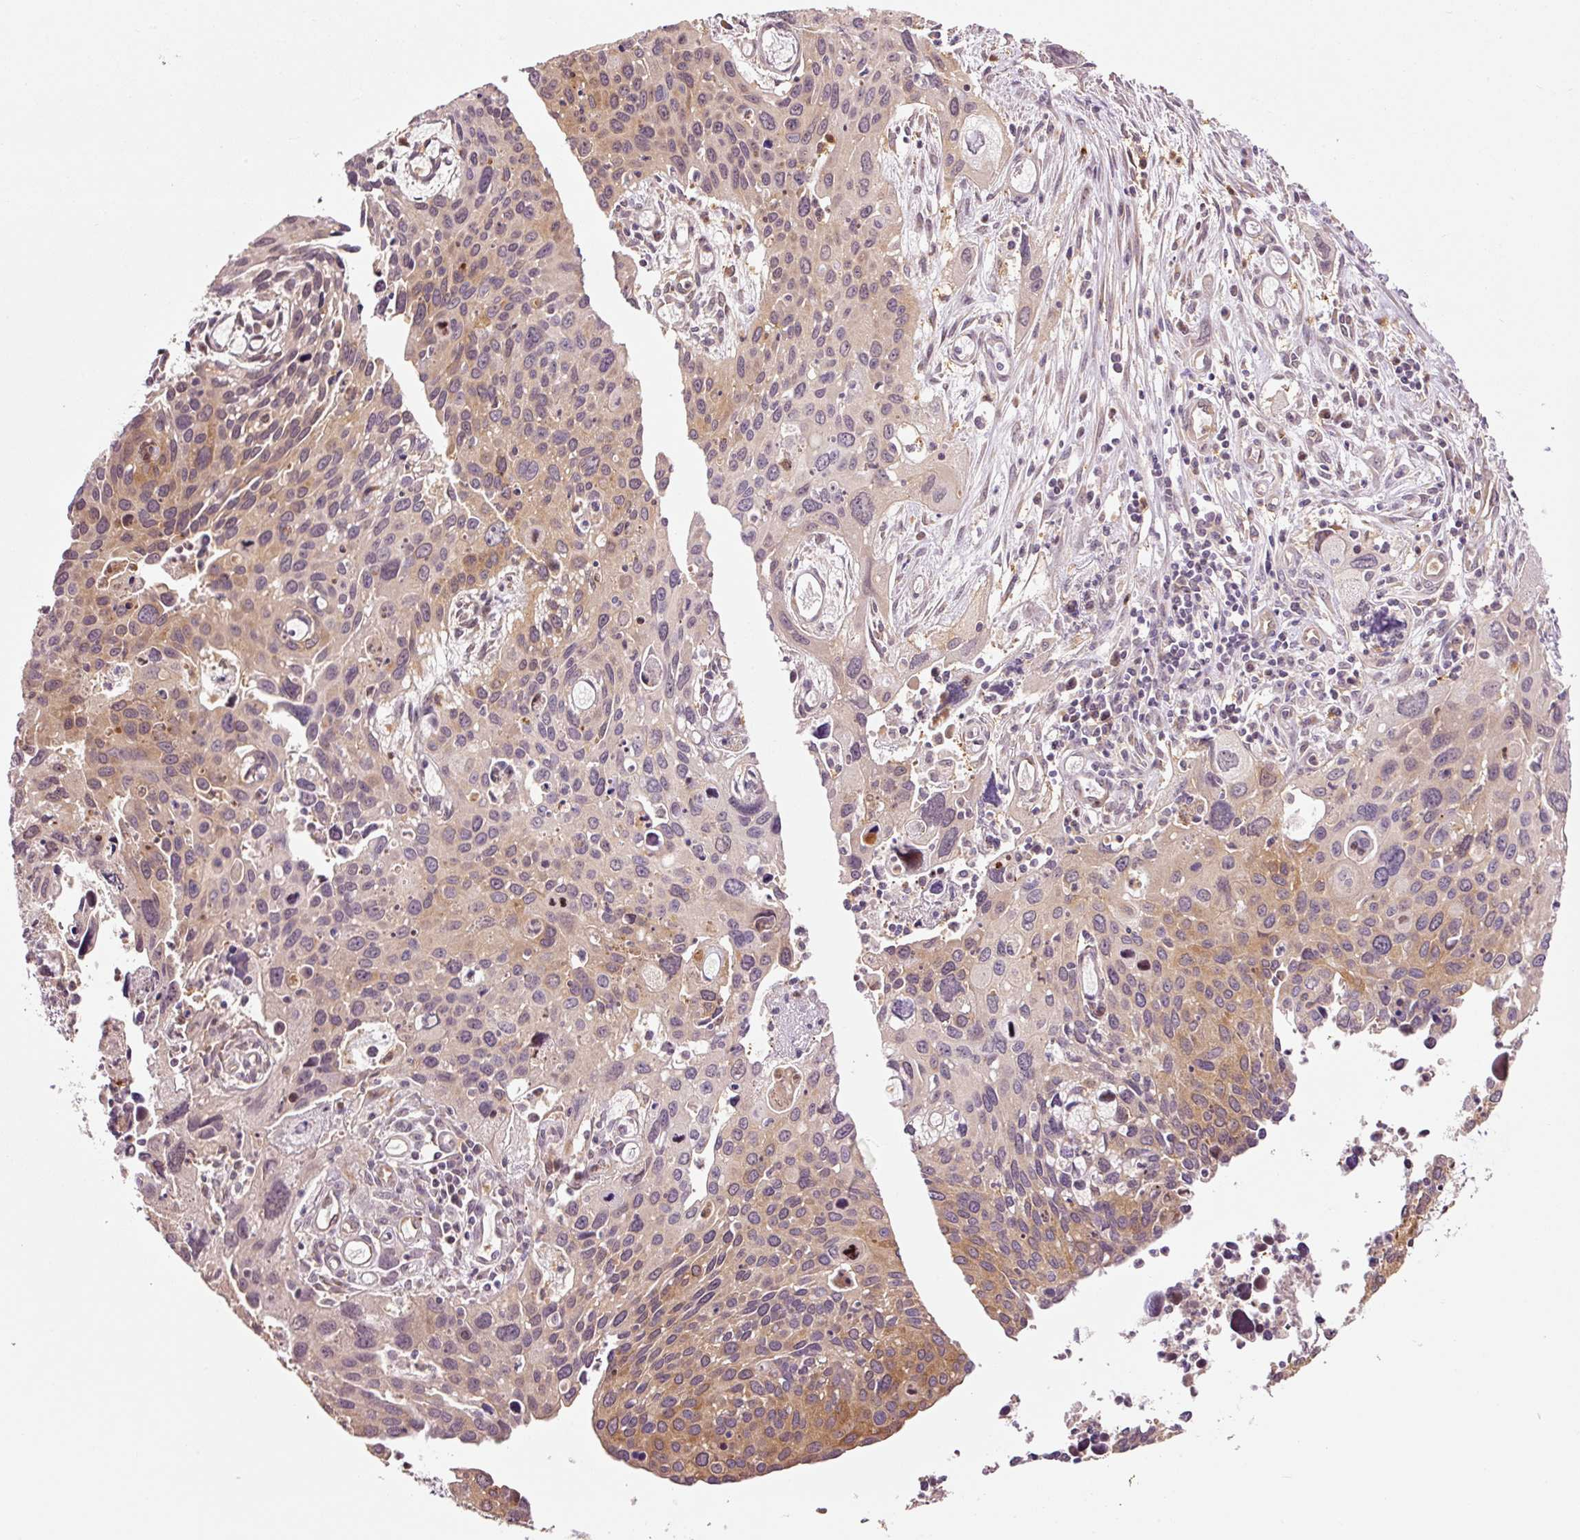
{"staining": {"intensity": "moderate", "quantity": "<25%", "location": "cytoplasmic/membranous"}, "tissue": "cervical cancer", "cell_type": "Tumor cells", "image_type": "cancer", "snomed": [{"axis": "morphology", "description": "Squamous cell carcinoma, NOS"}, {"axis": "topography", "description": "Cervix"}], "caption": "Human cervical cancer stained with a protein marker demonstrates moderate staining in tumor cells.", "gene": "FBXL14", "patient": {"sex": "female", "age": 55}}